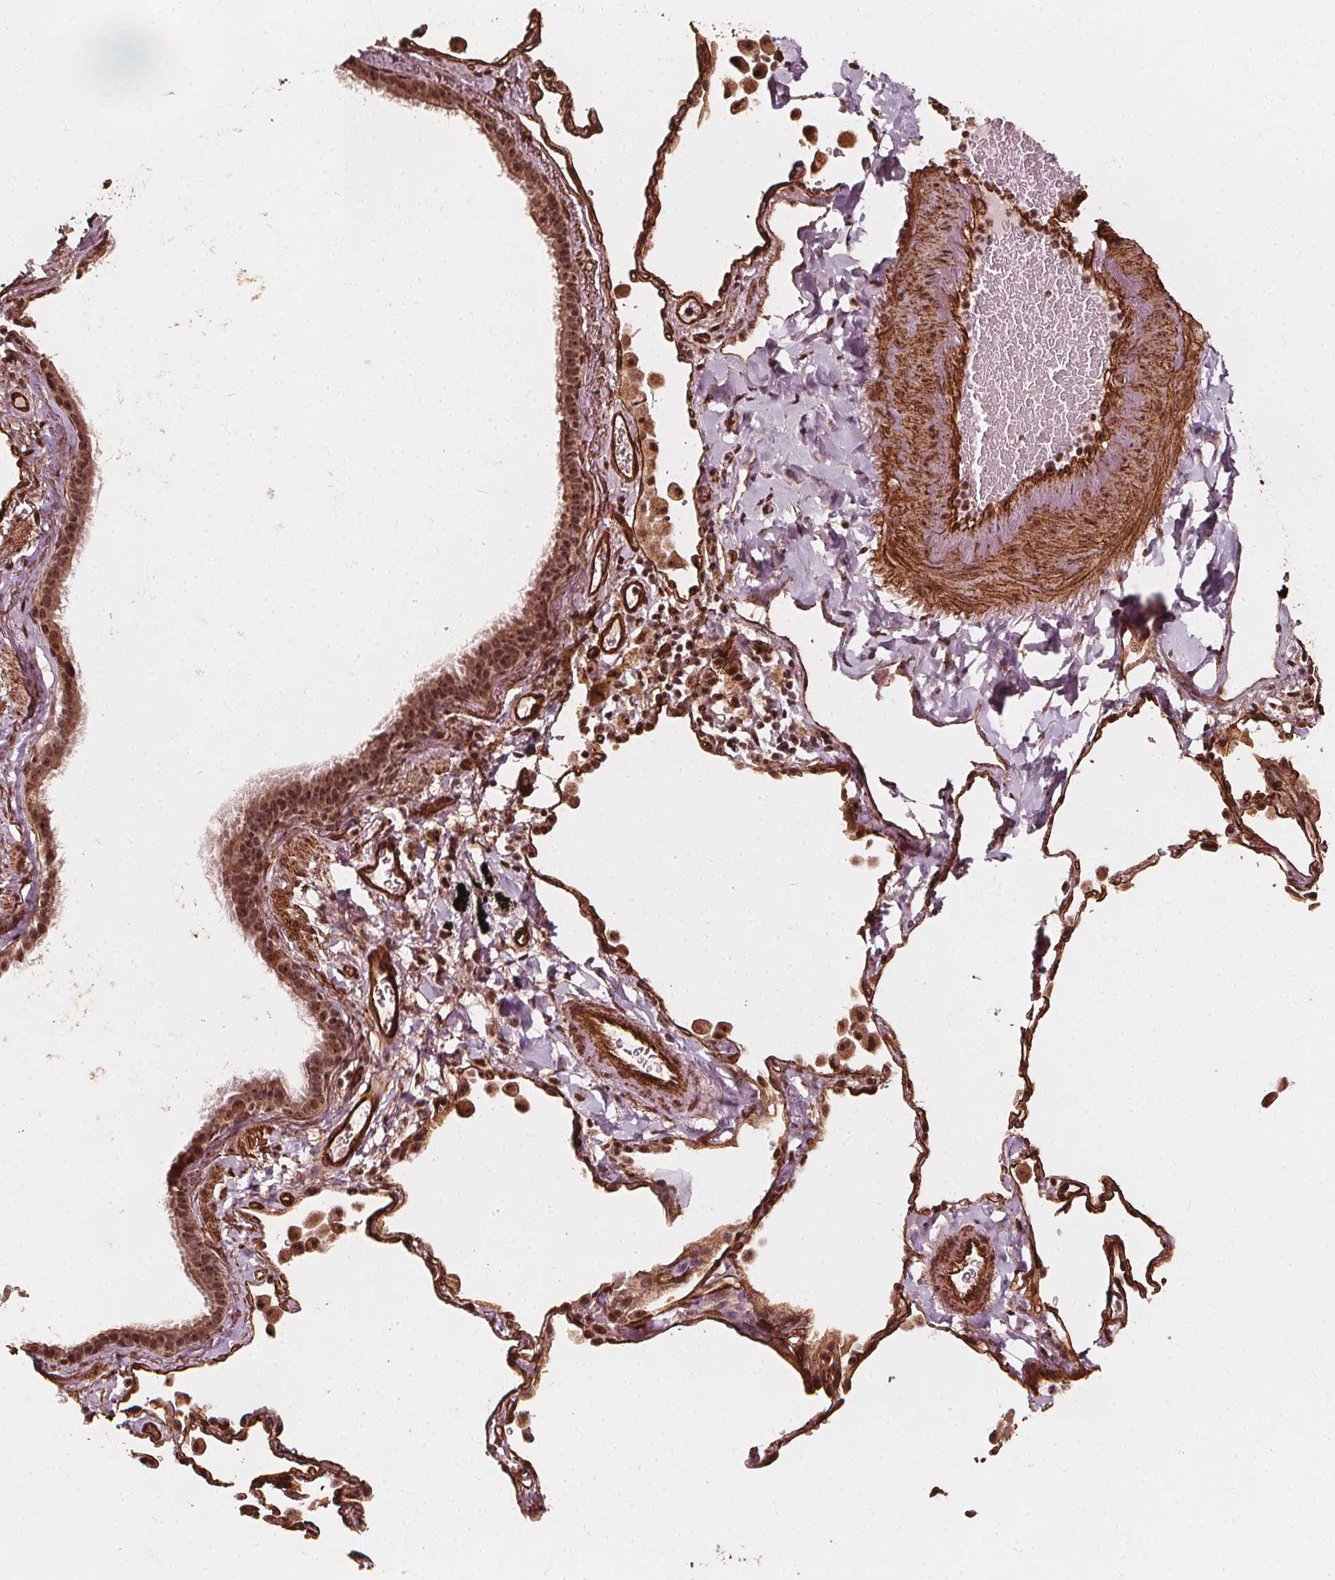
{"staining": {"intensity": "moderate", "quantity": ">75%", "location": "cytoplasmic/membranous,nuclear"}, "tissue": "bronchus", "cell_type": "Respiratory epithelial cells", "image_type": "normal", "snomed": [{"axis": "morphology", "description": "Normal tissue, NOS"}, {"axis": "topography", "description": "Bronchus"}, {"axis": "topography", "description": "Lung"}], "caption": "The histopathology image demonstrates immunohistochemical staining of unremarkable bronchus. There is moderate cytoplasmic/membranous,nuclear expression is present in approximately >75% of respiratory epithelial cells. The protein of interest is shown in brown color, while the nuclei are stained blue.", "gene": "EXOSC9", "patient": {"sex": "male", "age": 54}}